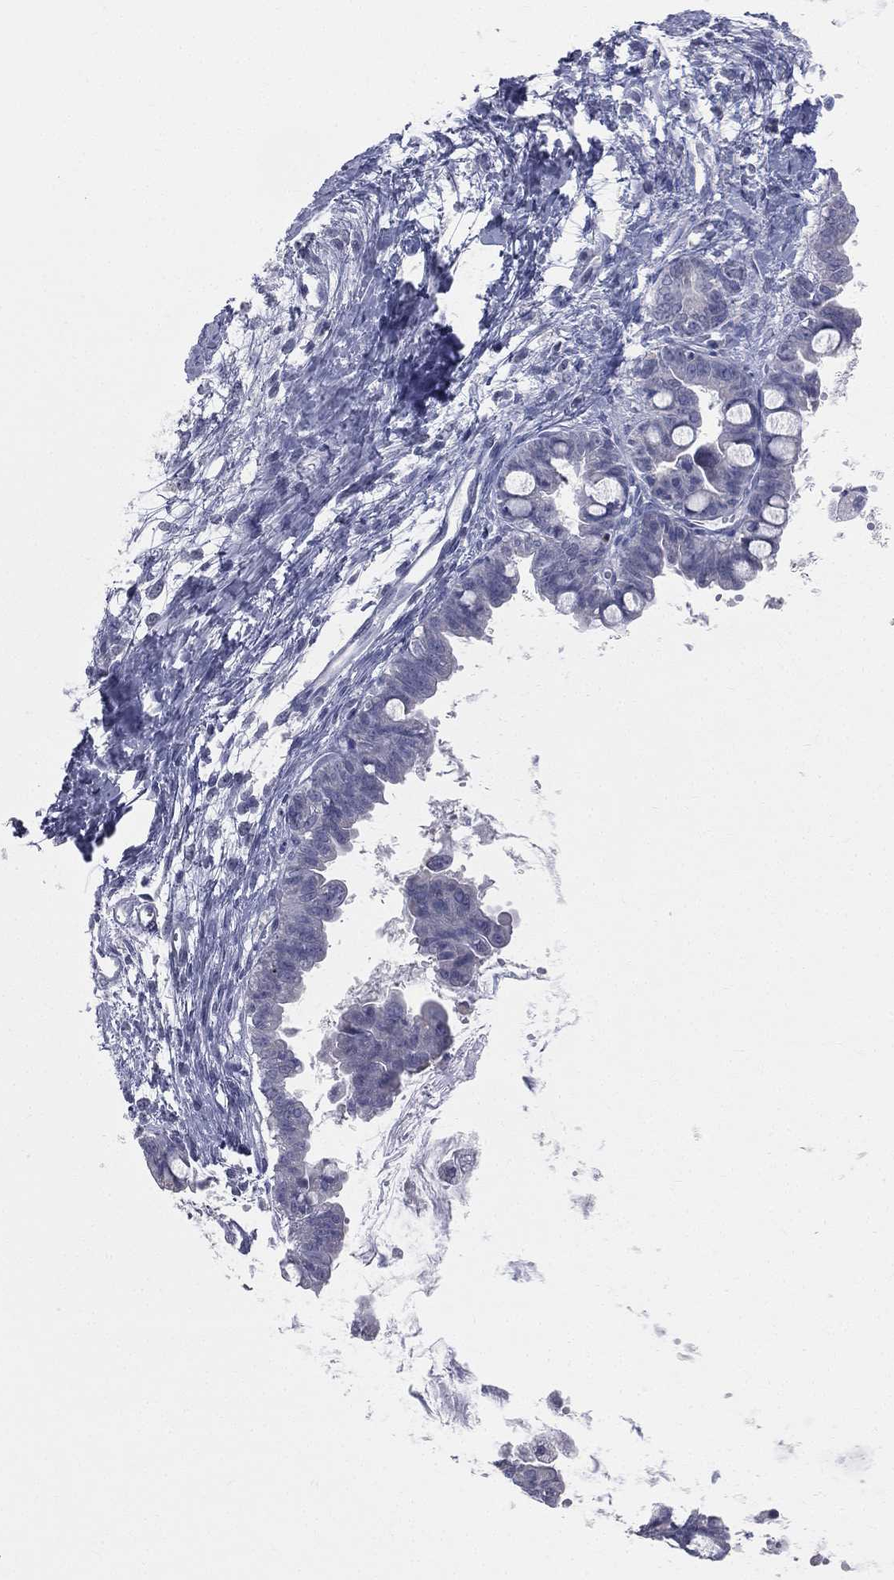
{"staining": {"intensity": "negative", "quantity": "none", "location": "none"}, "tissue": "ovarian cancer", "cell_type": "Tumor cells", "image_type": "cancer", "snomed": [{"axis": "morphology", "description": "Cystadenocarcinoma, mucinous, NOS"}, {"axis": "topography", "description": "Ovary"}], "caption": "A photomicrograph of human ovarian cancer is negative for staining in tumor cells.", "gene": "DMKN", "patient": {"sex": "female", "age": 63}}